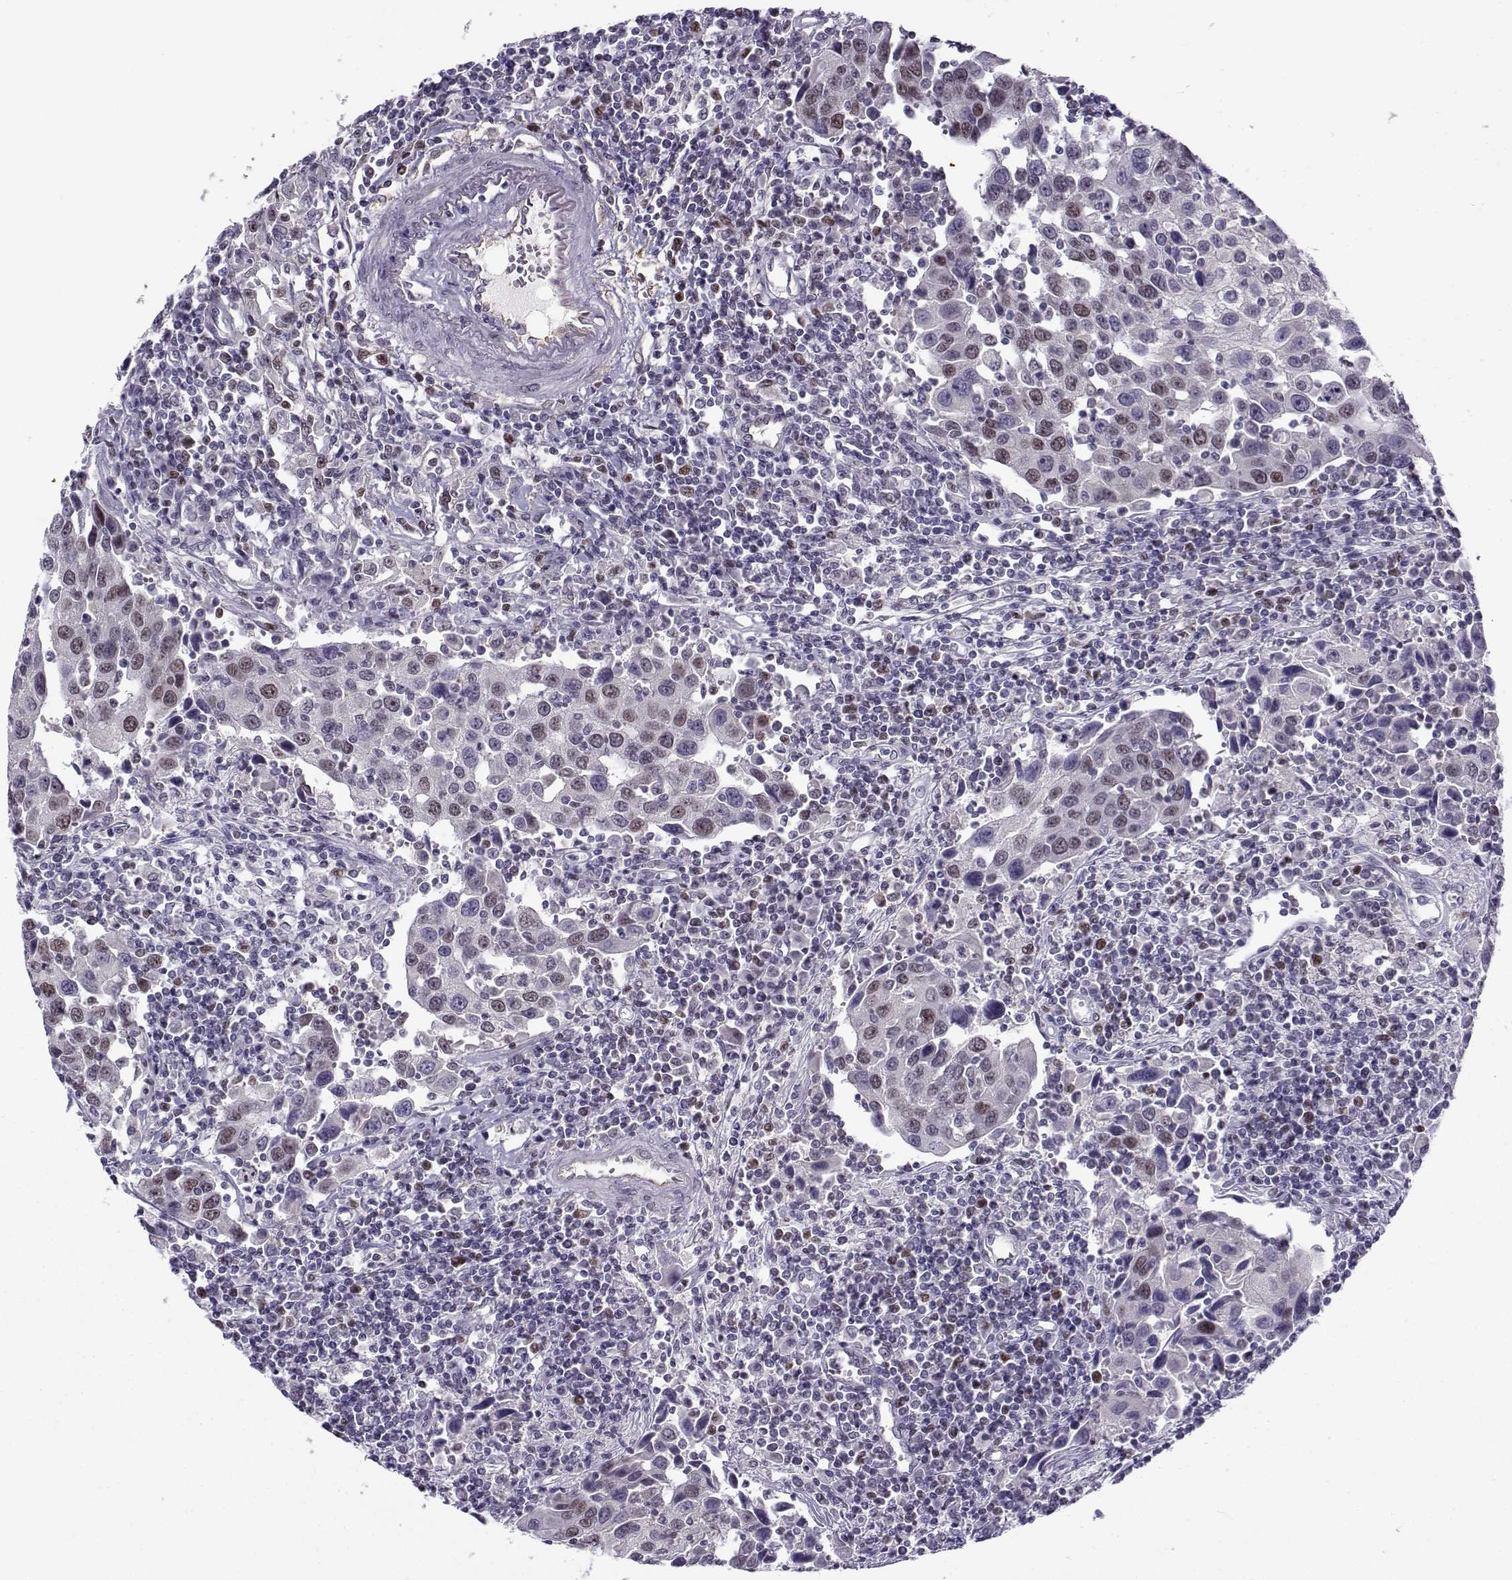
{"staining": {"intensity": "negative", "quantity": "none", "location": "none"}, "tissue": "urothelial cancer", "cell_type": "Tumor cells", "image_type": "cancer", "snomed": [{"axis": "morphology", "description": "Urothelial carcinoma, High grade"}, {"axis": "topography", "description": "Urinary bladder"}], "caption": "Immunohistochemical staining of human high-grade urothelial carcinoma displays no significant staining in tumor cells.", "gene": "BACH1", "patient": {"sex": "female", "age": 85}}